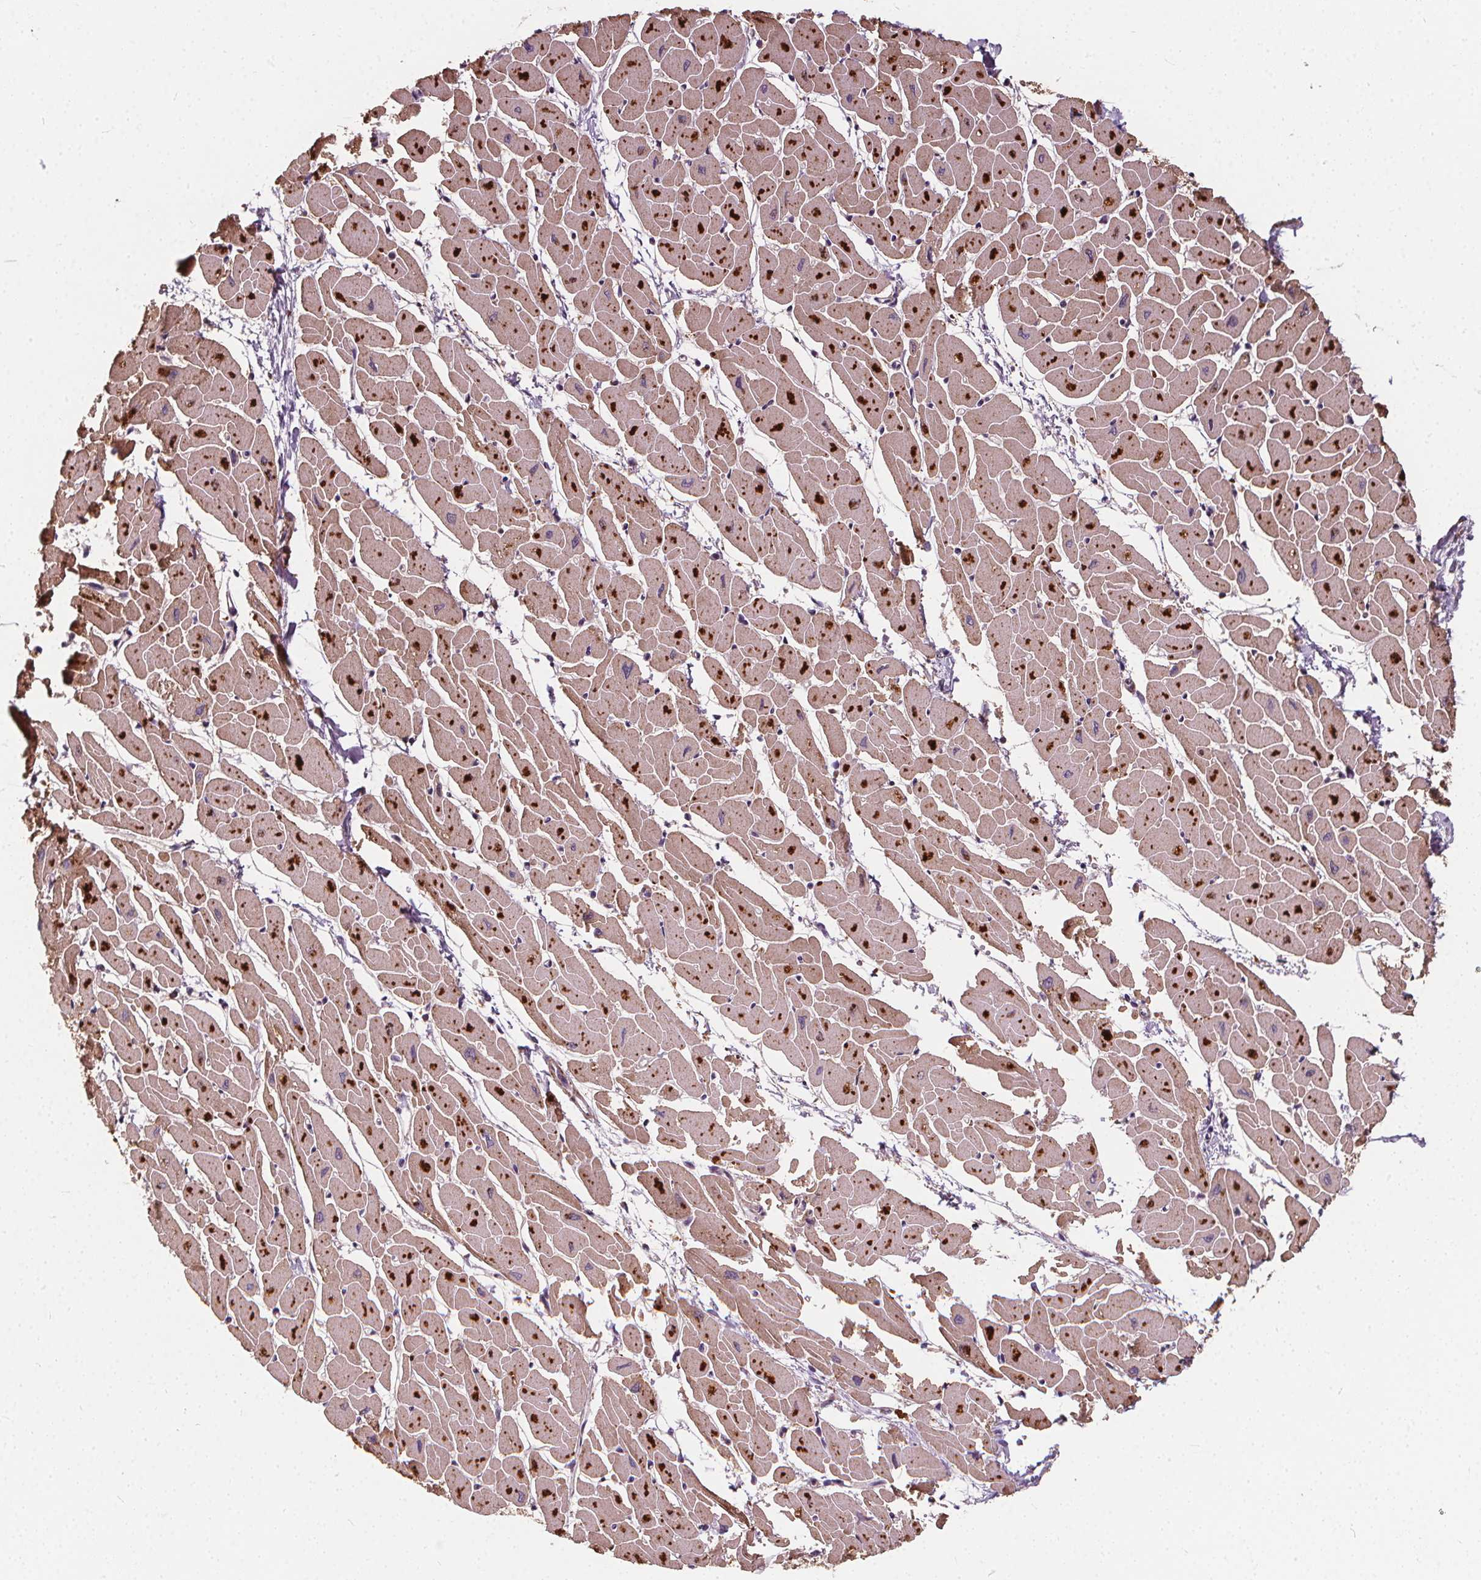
{"staining": {"intensity": "strong", "quantity": "25%-75%", "location": "cytoplasmic/membranous"}, "tissue": "heart muscle", "cell_type": "Cardiomyocytes", "image_type": "normal", "snomed": [{"axis": "morphology", "description": "Normal tissue, NOS"}, {"axis": "topography", "description": "Heart"}], "caption": "IHC staining of unremarkable heart muscle, which exhibits high levels of strong cytoplasmic/membranous positivity in about 25%-75% of cardiomyocytes indicating strong cytoplasmic/membranous protein positivity. The staining was performed using DAB (3,3'-diaminobenzidine) (brown) for protein detection and nuclei were counterstained in hematoxylin (blue).", "gene": "ORAI2", "patient": {"sex": "male", "age": 57}}